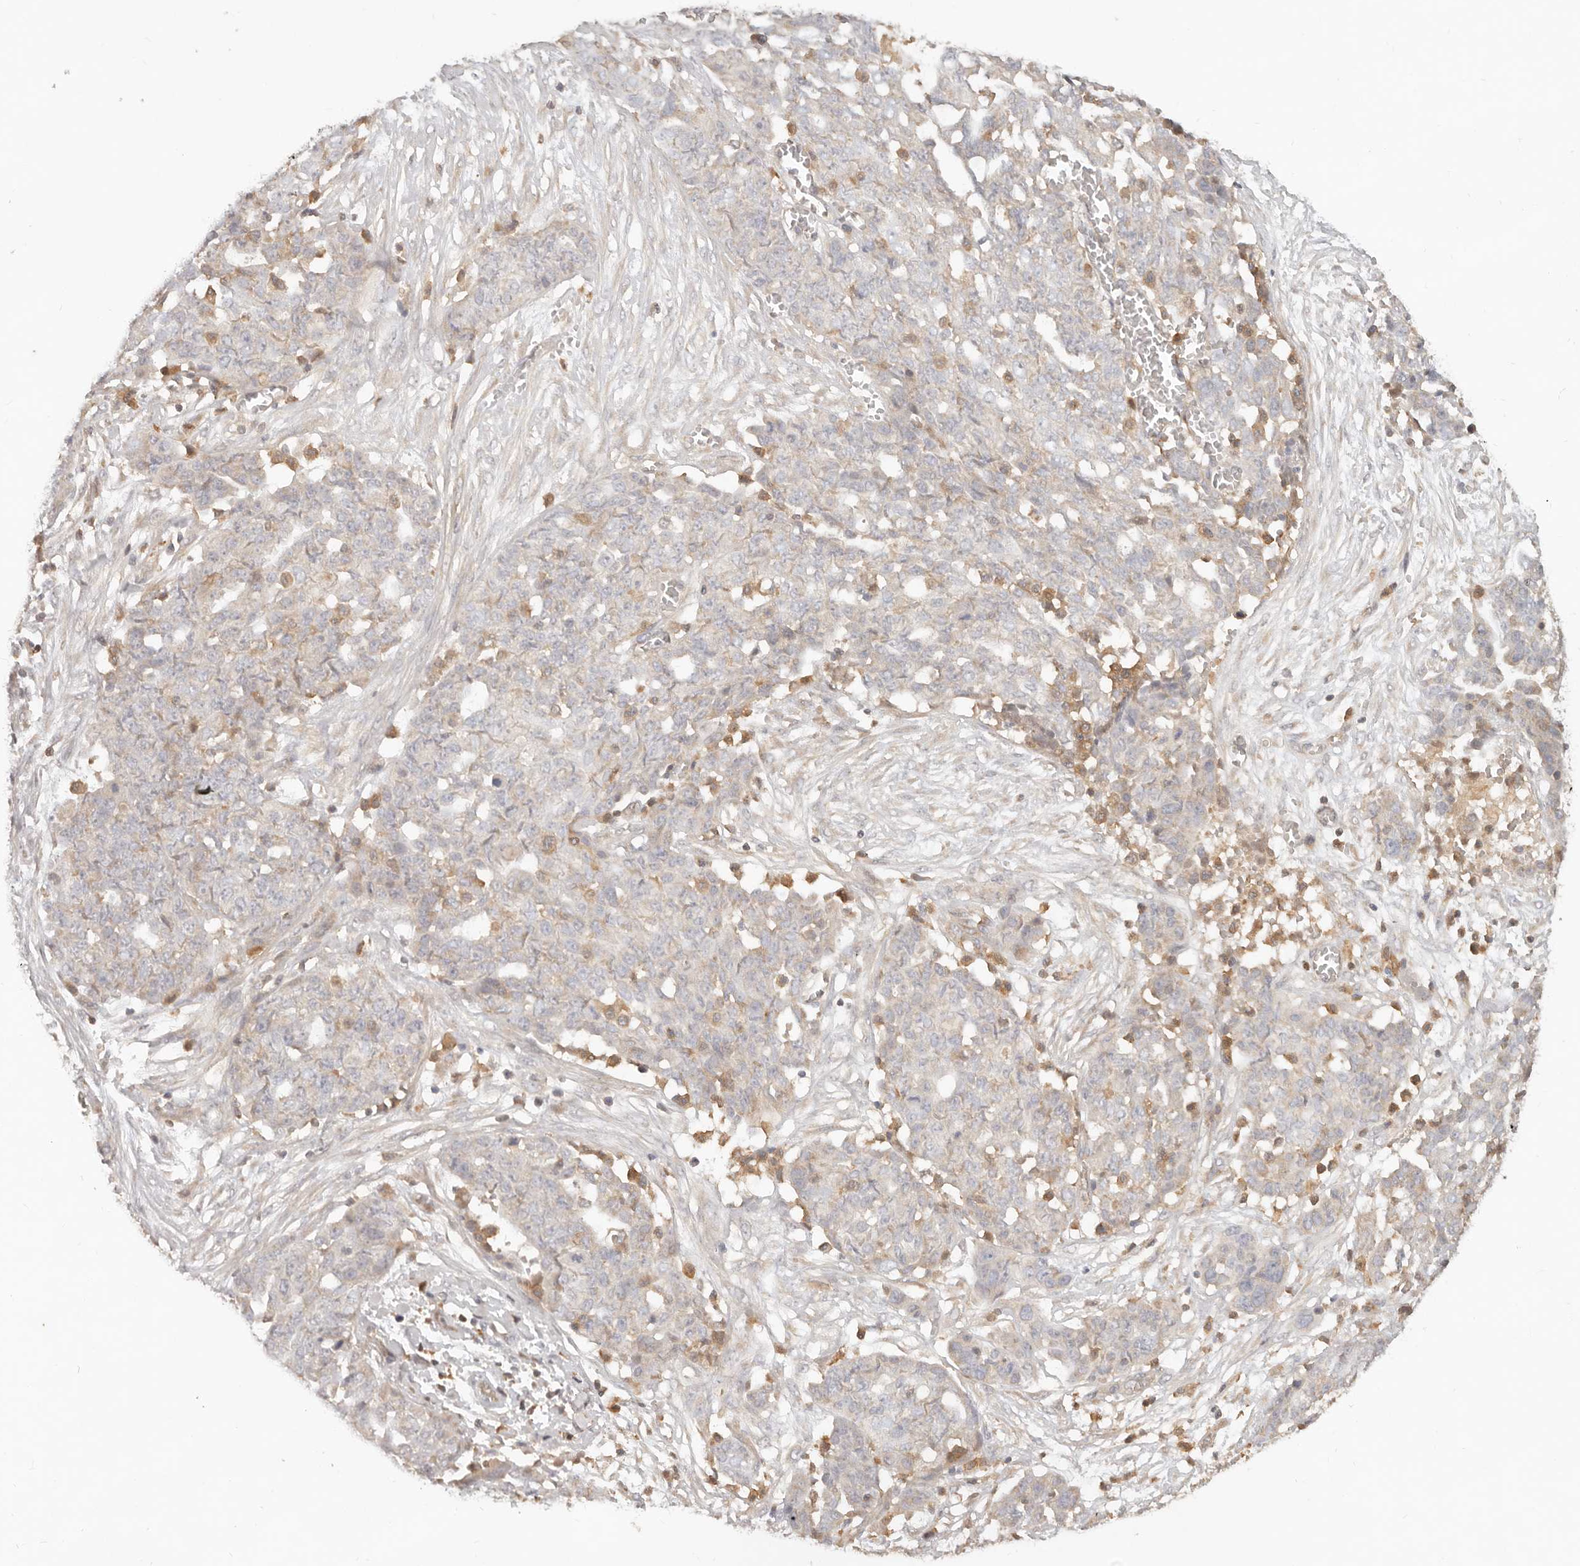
{"staining": {"intensity": "negative", "quantity": "none", "location": "none"}, "tissue": "ovarian cancer", "cell_type": "Tumor cells", "image_type": "cancer", "snomed": [{"axis": "morphology", "description": "Cystadenocarcinoma, serous, NOS"}, {"axis": "topography", "description": "Soft tissue"}, {"axis": "topography", "description": "Ovary"}], "caption": "Immunohistochemistry of ovarian cancer displays no expression in tumor cells.", "gene": "NECAP2", "patient": {"sex": "female", "age": 57}}